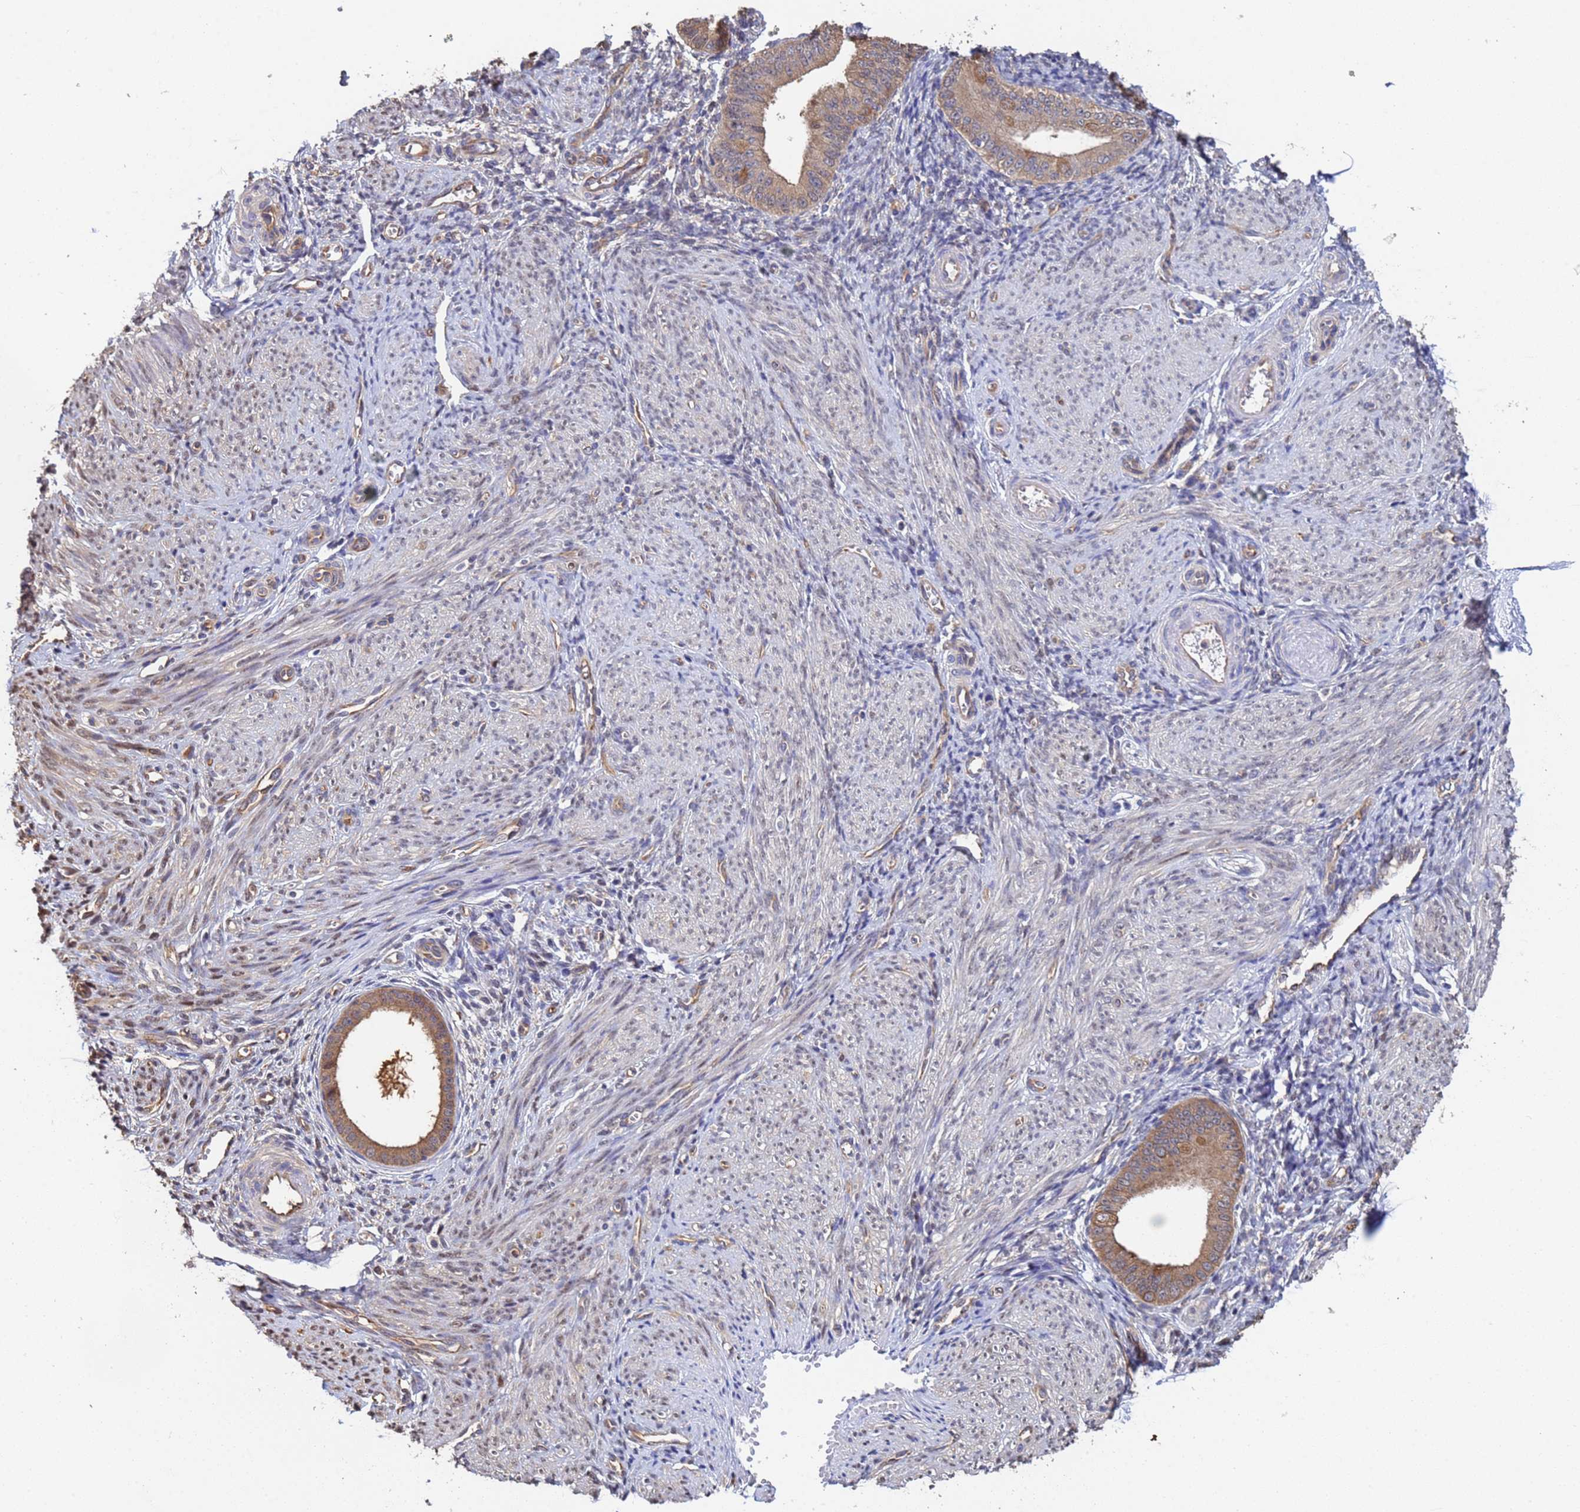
{"staining": {"intensity": "weak", "quantity": "<25%", "location": "cytoplasmic/membranous"}, "tissue": "endometrium", "cell_type": "Cells in endometrial stroma", "image_type": "normal", "snomed": [{"axis": "morphology", "description": "Normal tissue, NOS"}, {"axis": "topography", "description": "Endometrium"}], "caption": "Image shows no protein positivity in cells in endometrial stroma of benign endometrium.", "gene": "FAM25A", "patient": {"sex": "female", "age": 49}}